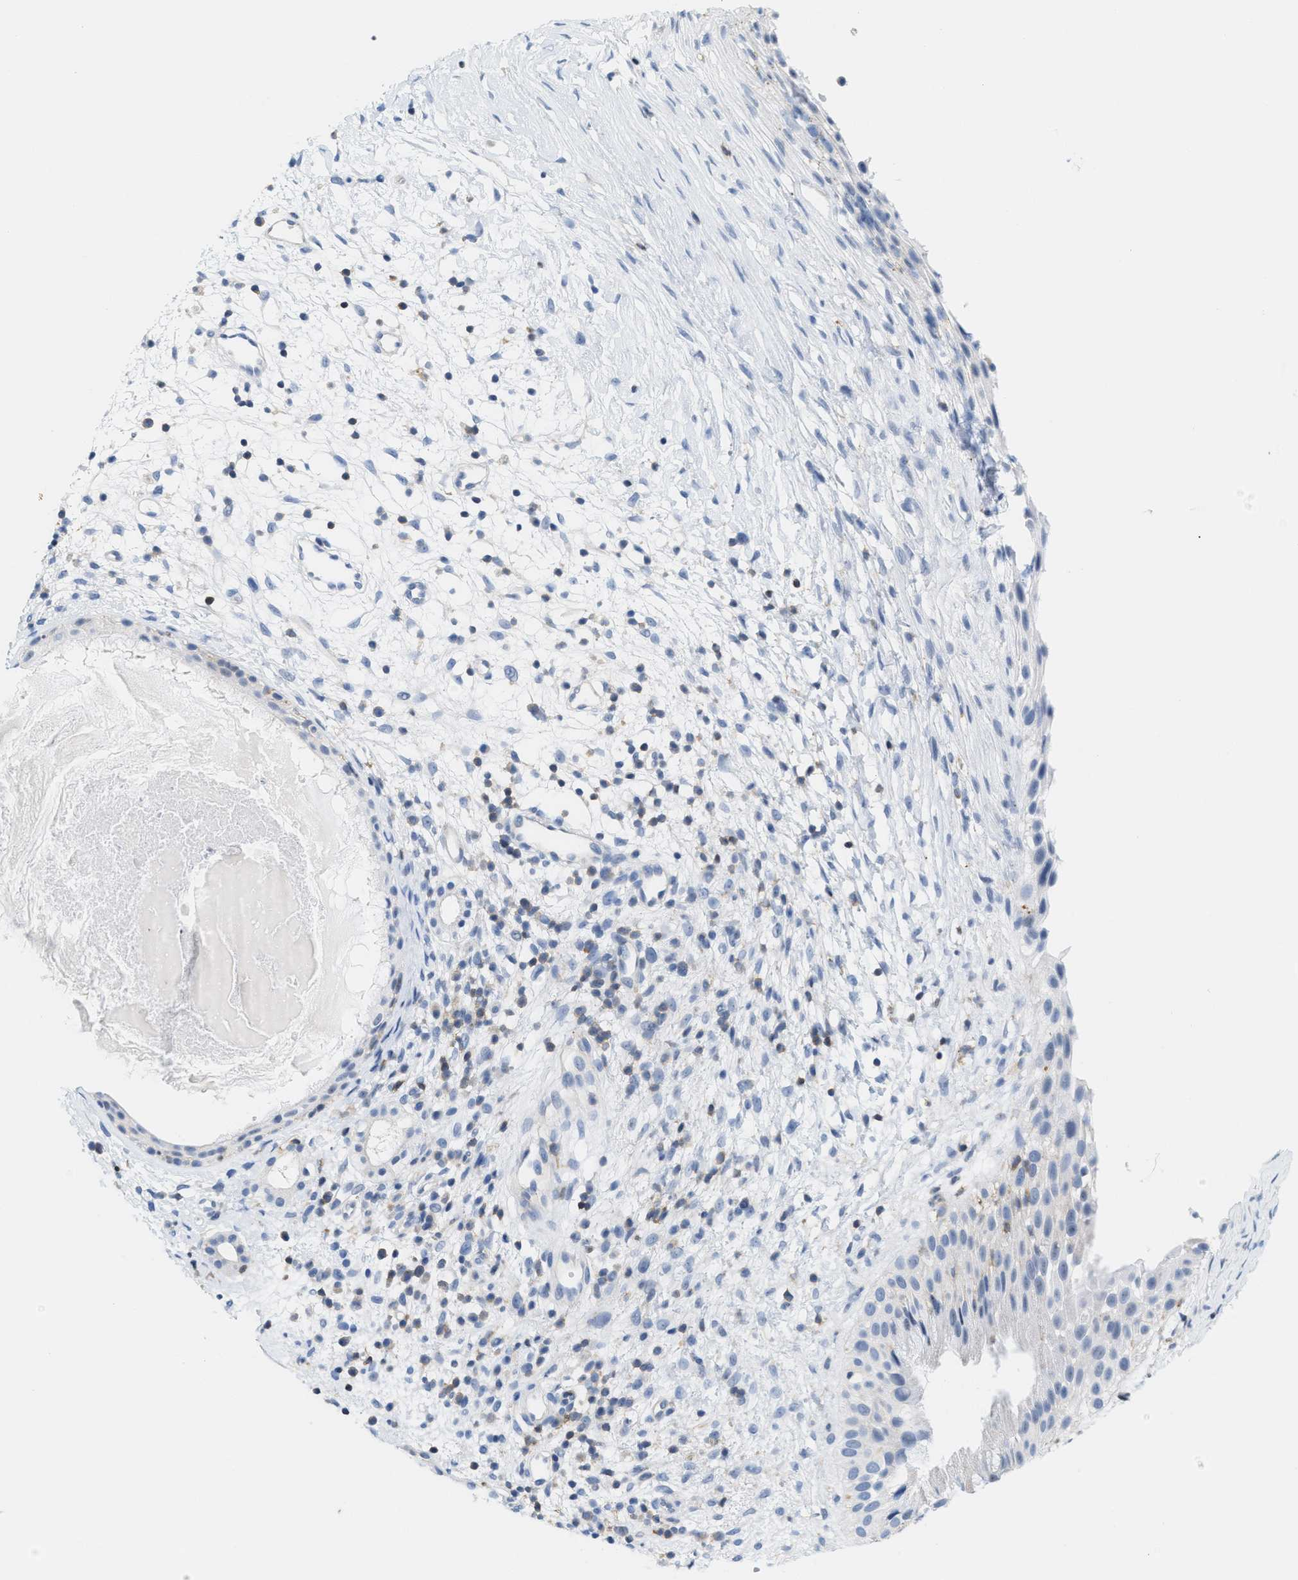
{"staining": {"intensity": "negative", "quantity": "none", "location": "none"}, "tissue": "nasopharynx", "cell_type": "Respiratory epithelial cells", "image_type": "normal", "snomed": [{"axis": "morphology", "description": "Normal tissue, NOS"}, {"axis": "topography", "description": "Nasopharynx"}], "caption": "High power microscopy micrograph of an IHC photomicrograph of unremarkable nasopharynx, revealing no significant positivity in respiratory epithelial cells.", "gene": "IL16", "patient": {"sex": "male", "age": 22}}